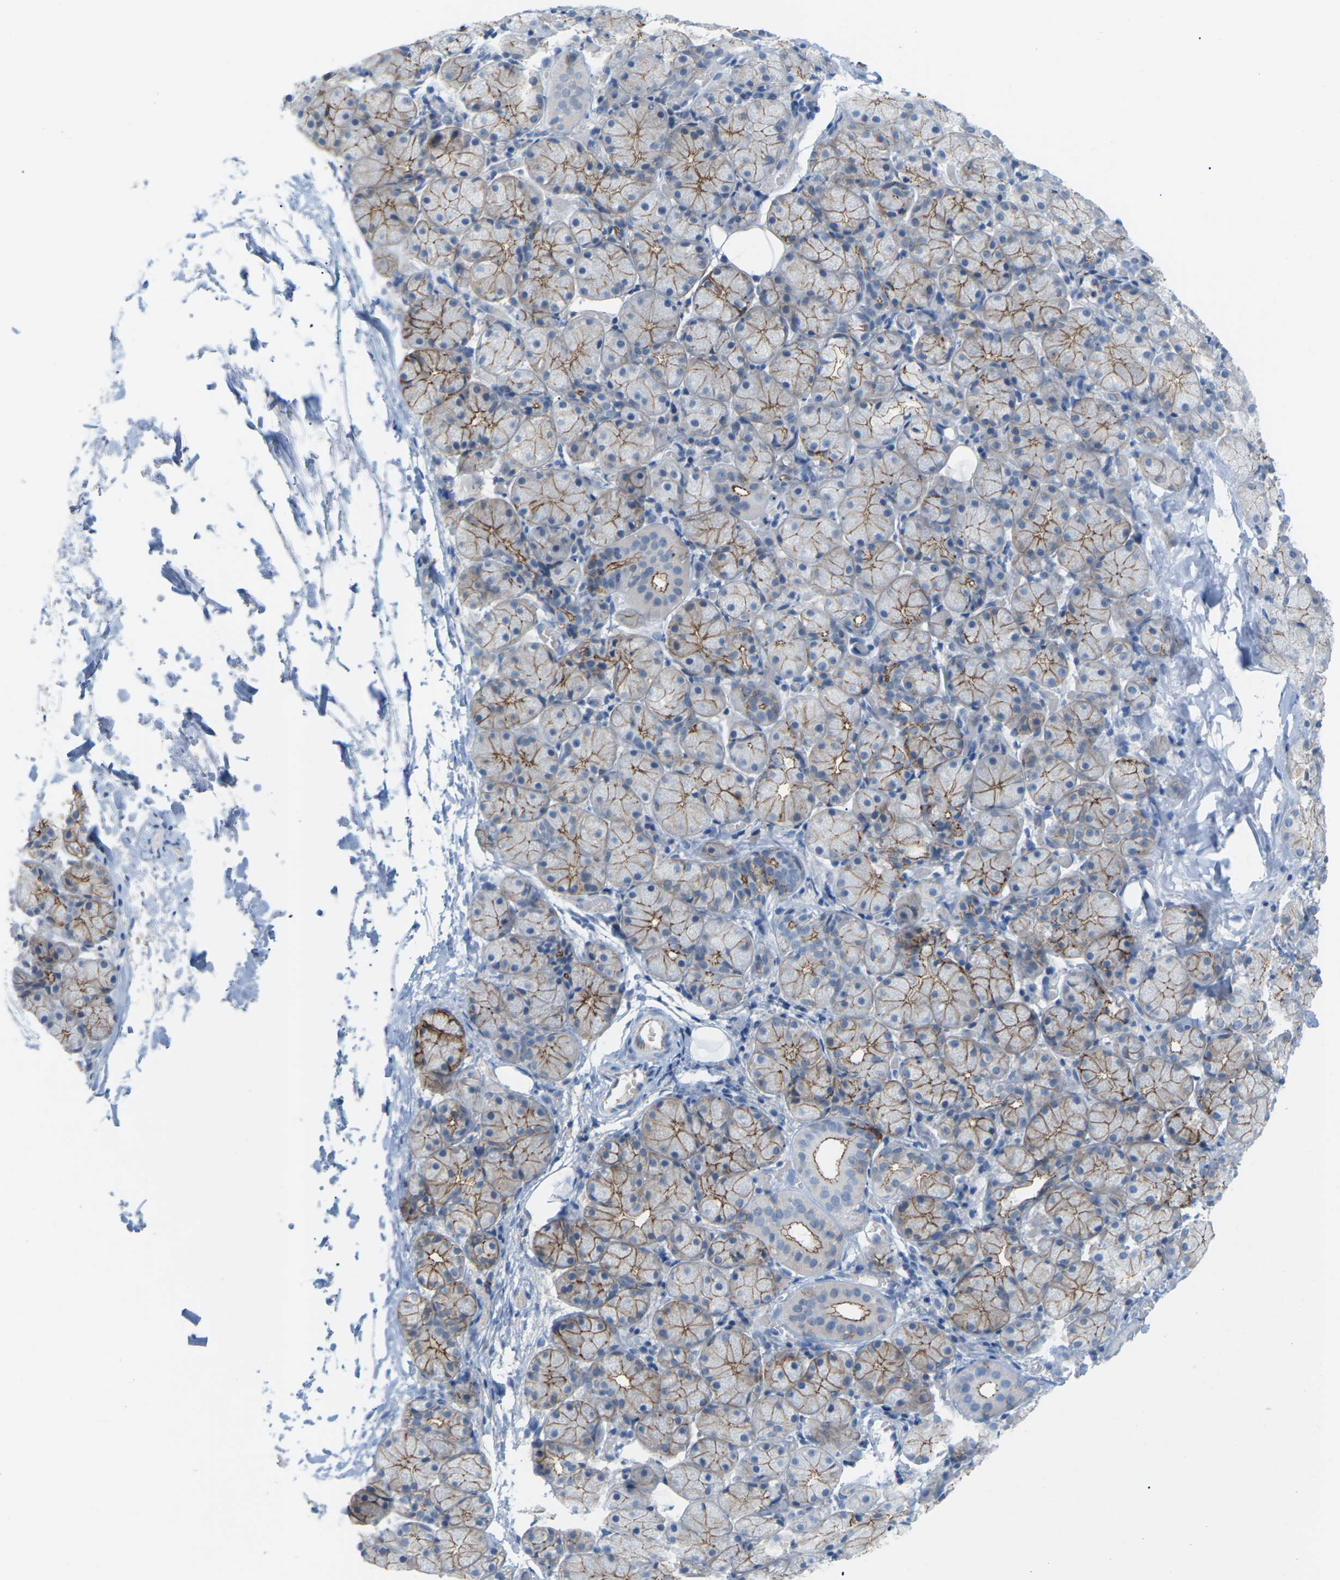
{"staining": {"intensity": "moderate", "quantity": "25%-75%", "location": "cytoplasmic/membranous"}, "tissue": "salivary gland", "cell_type": "Glandular cells", "image_type": "normal", "snomed": [{"axis": "morphology", "description": "Normal tissue, NOS"}, {"axis": "topography", "description": "Salivary gland"}], "caption": "Moderate cytoplasmic/membranous positivity for a protein is appreciated in approximately 25%-75% of glandular cells of normal salivary gland using IHC.", "gene": "CLDN3", "patient": {"sex": "female", "age": 24}}